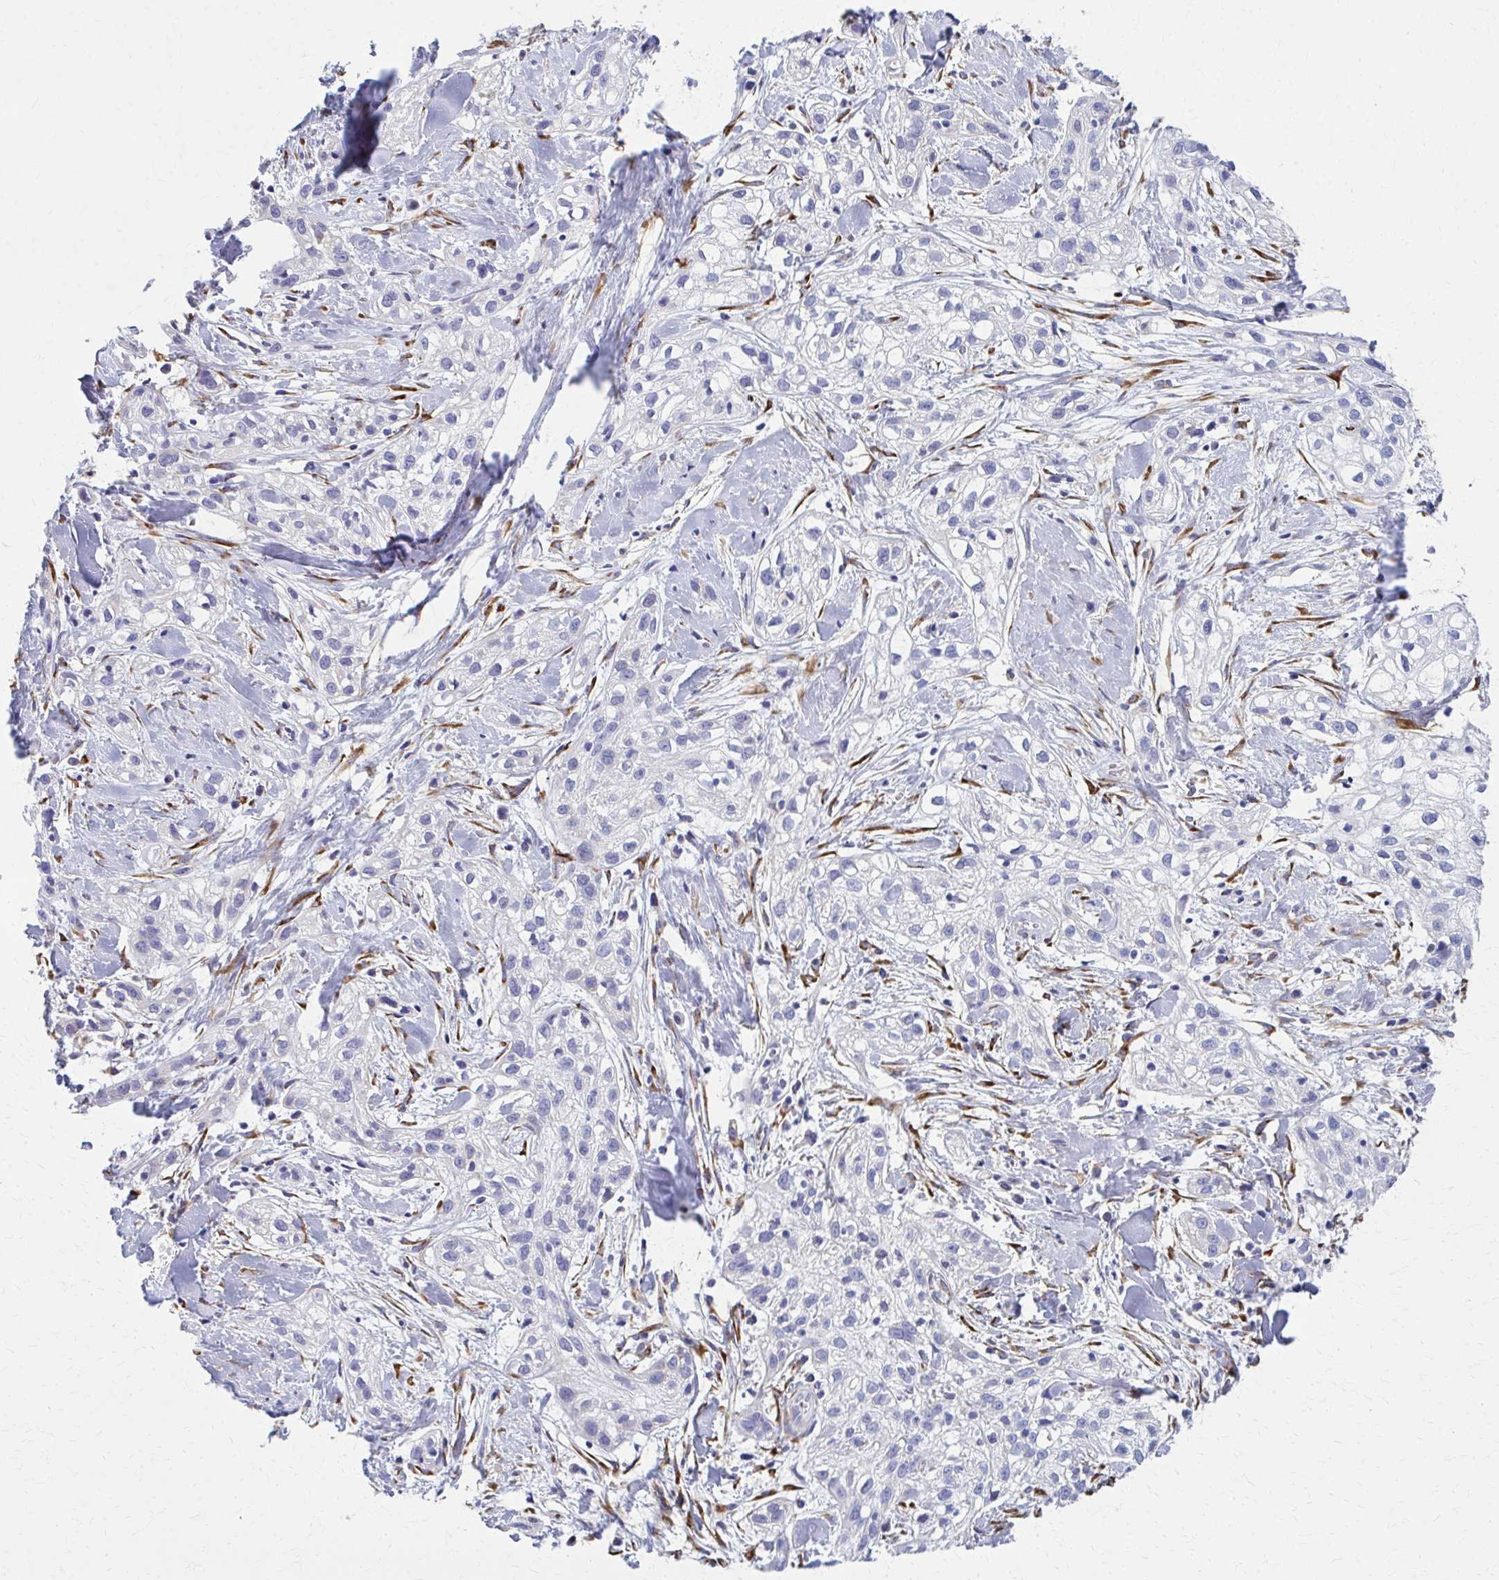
{"staining": {"intensity": "negative", "quantity": "none", "location": "none"}, "tissue": "skin cancer", "cell_type": "Tumor cells", "image_type": "cancer", "snomed": [{"axis": "morphology", "description": "Squamous cell carcinoma, NOS"}, {"axis": "topography", "description": "Skin"}], "caption": "Micrograph shows no significant protein staining in tumor cells of skin cancer.", "gene": "SPATS2L", "patient": {"sex": "male", "age": 82}}